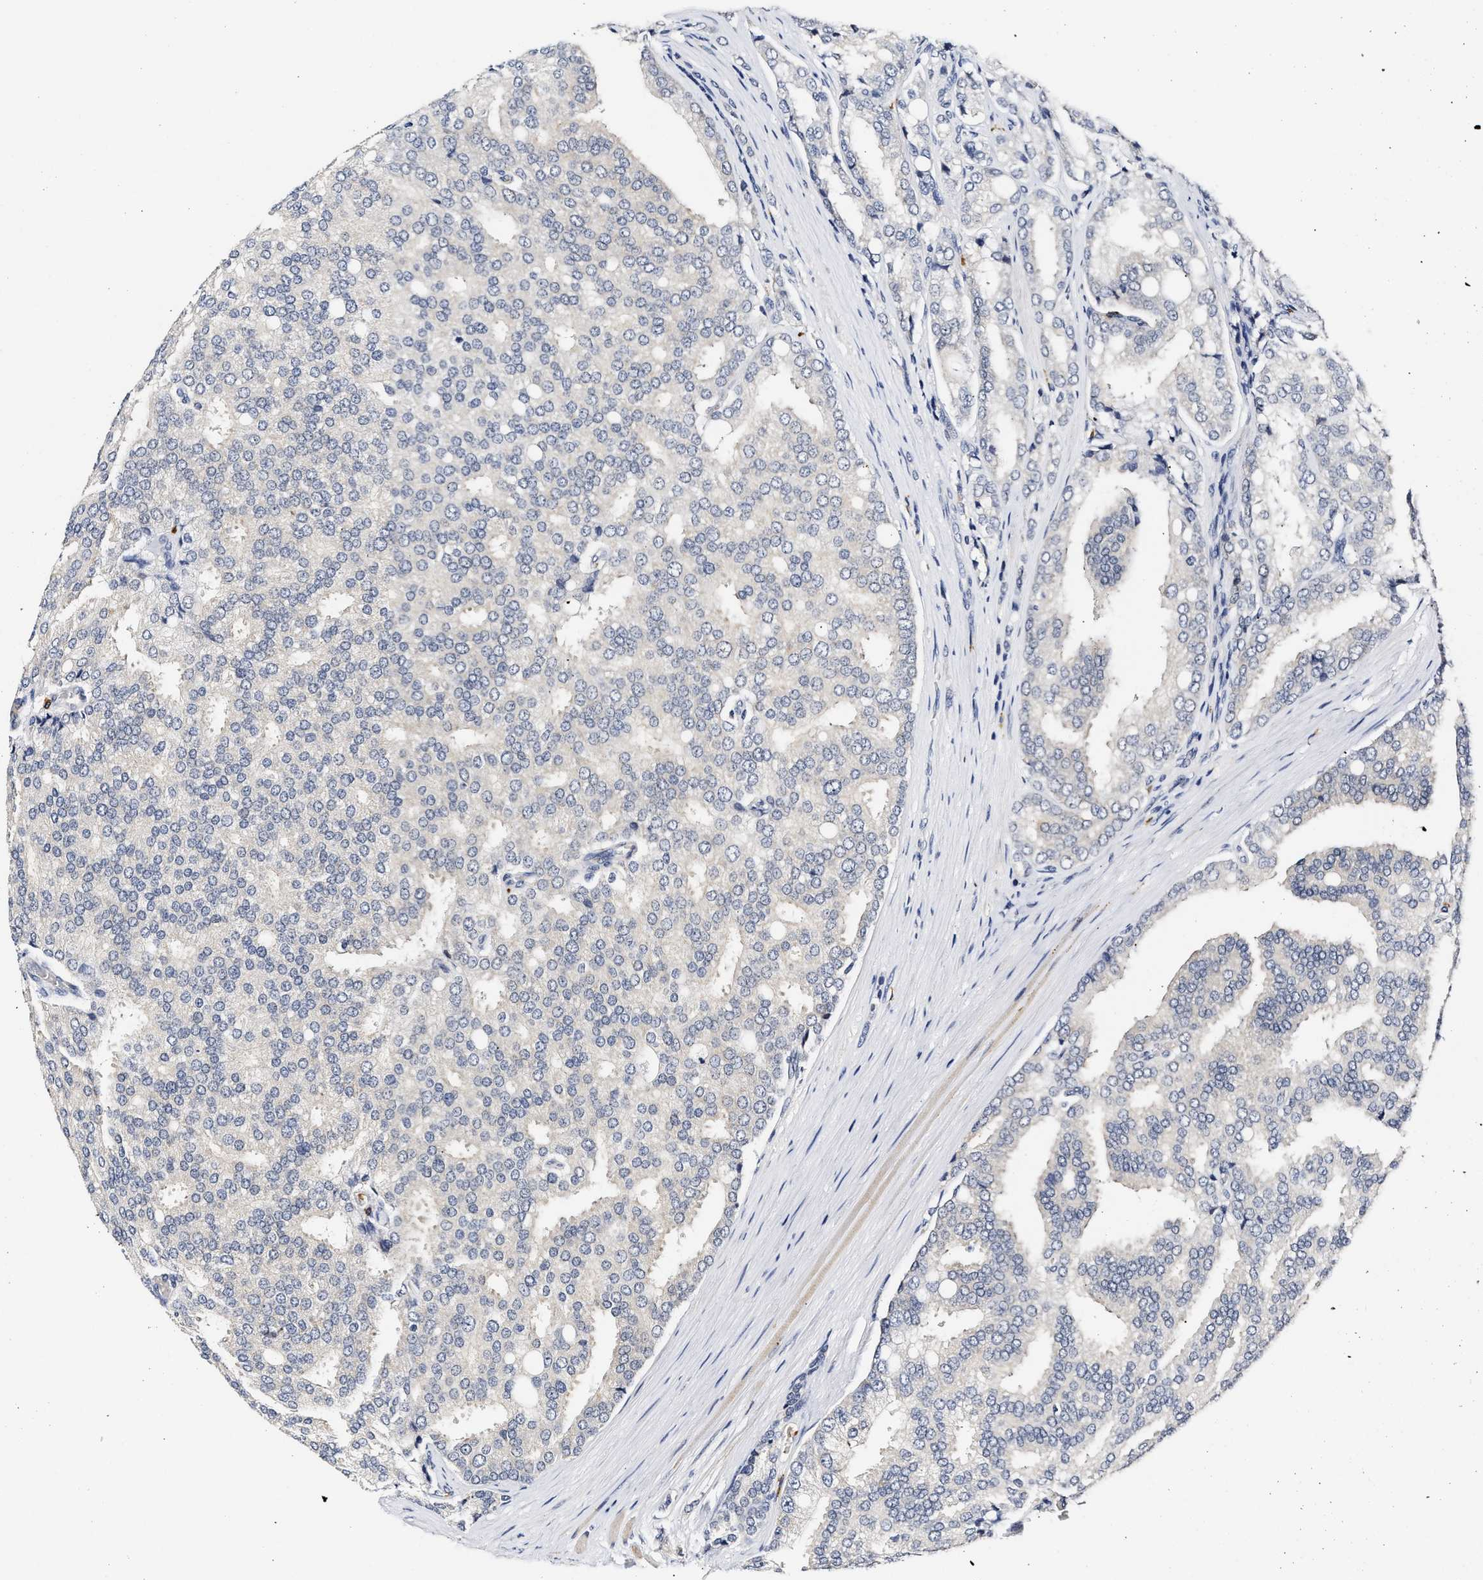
{"staining": {"intensity": "negative", "quantity": "none", "location": "none"}, "tissue": "prostate cancer", "cell_type": "Tumor cells", "image_type": "cancer", "snomed": [{"axis": "morphology", "description": "Adenocarcinoma, High grade"}, {"axis": "topography", "description": "Prostate"}], "caption": "Histopathology image shows no protein staining in tumor cells of prostate high-grade adenocarcinoma tissue.", "gene": "RINT1", "patient": {"sex": "male", "age": 50}}